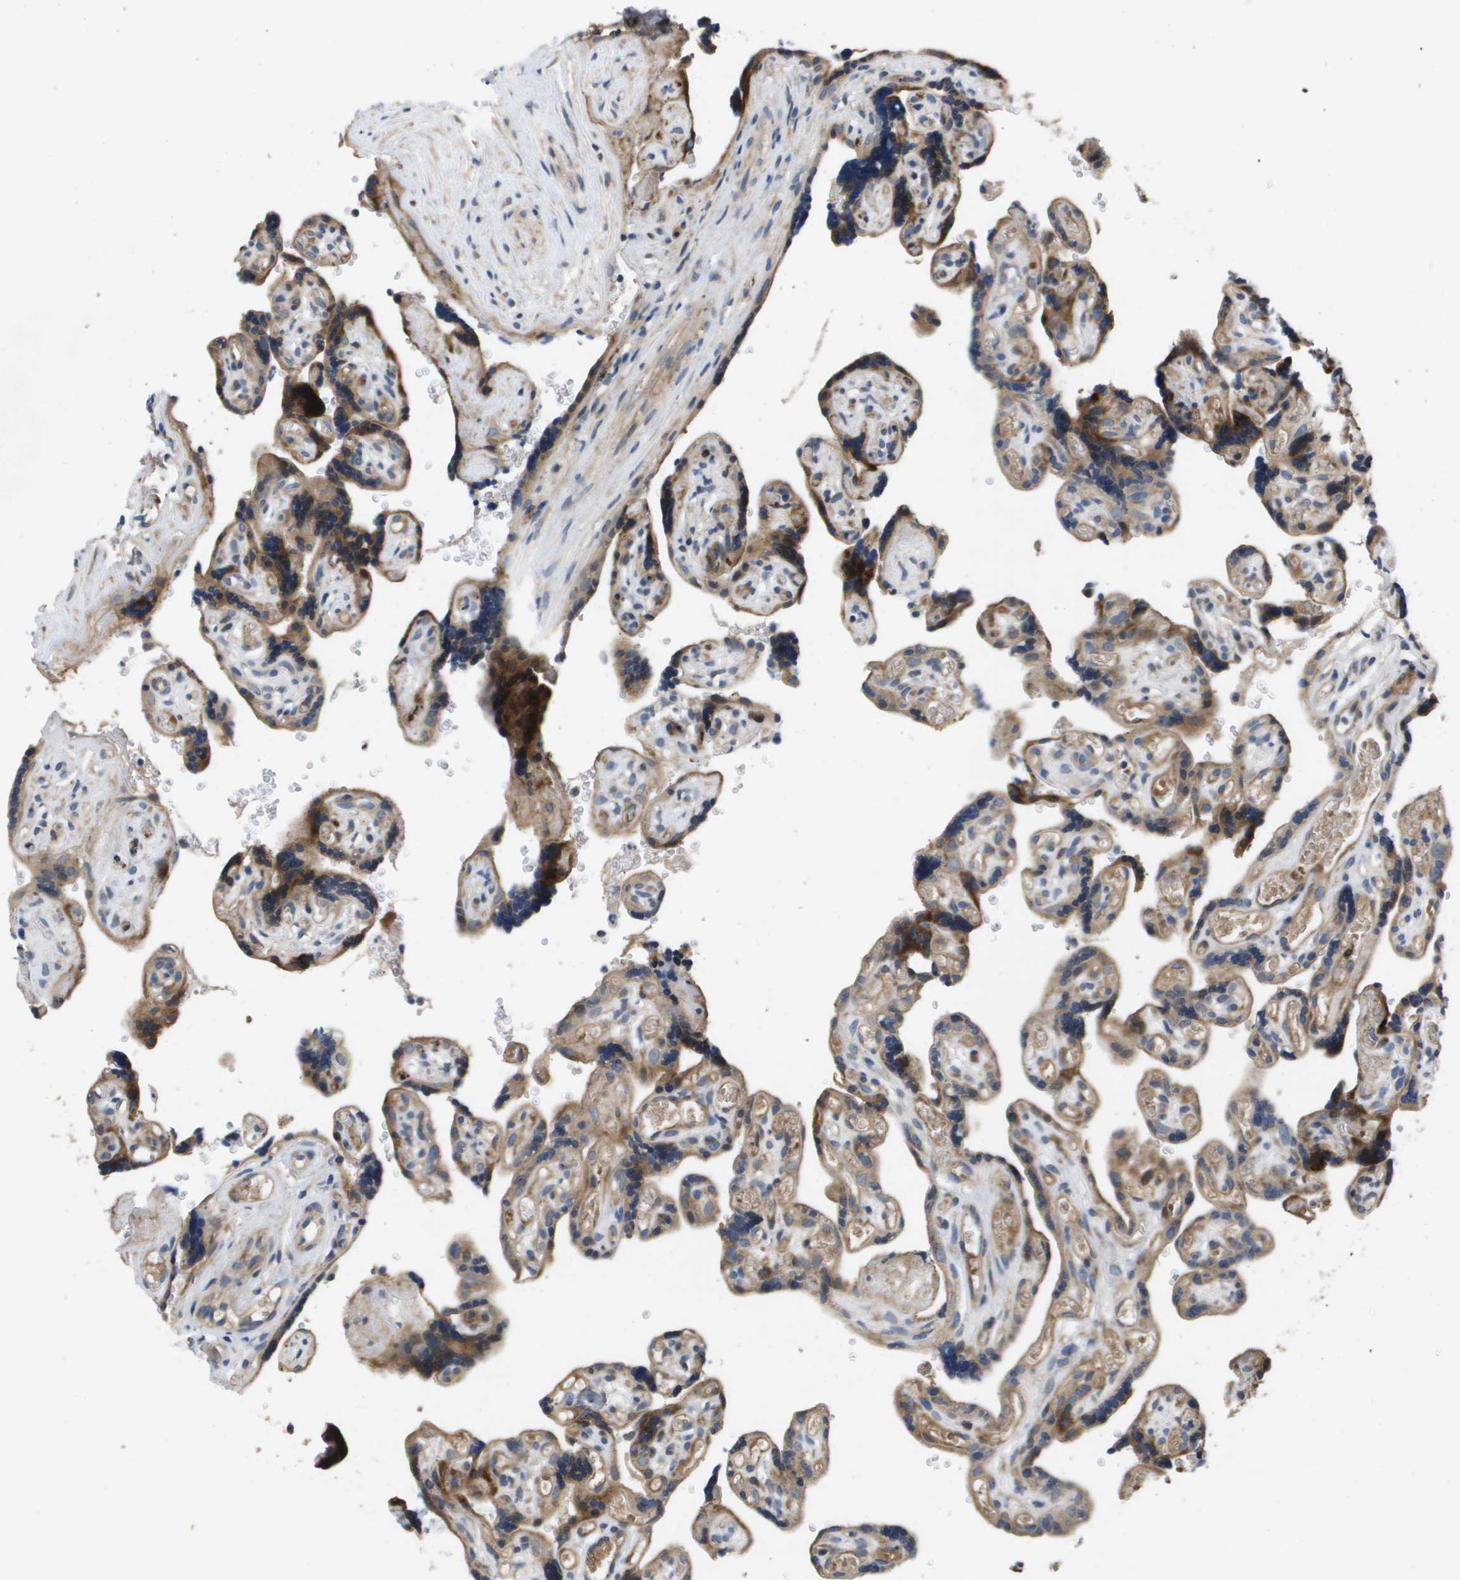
{"staining": {"intensity": "weak", "quantity": ">75%", "location": "cytoplasmic/membranous"}, "tissue": "placenta", "cell_type": "Decidual cells", "image_type": "normal", "snomed": [{"axis": "morphology", "description": "Normal tissue, NOS"}, {"axis": "topography", "description": "Placenta"}], "caption": "Decidual cells exhibit low levels of weak cytoplasmic/membranous positivity in about >75% of cells in benign placenta.", "gene": "ENTPD2", "patient": {"sex": "female", "age": 30}}